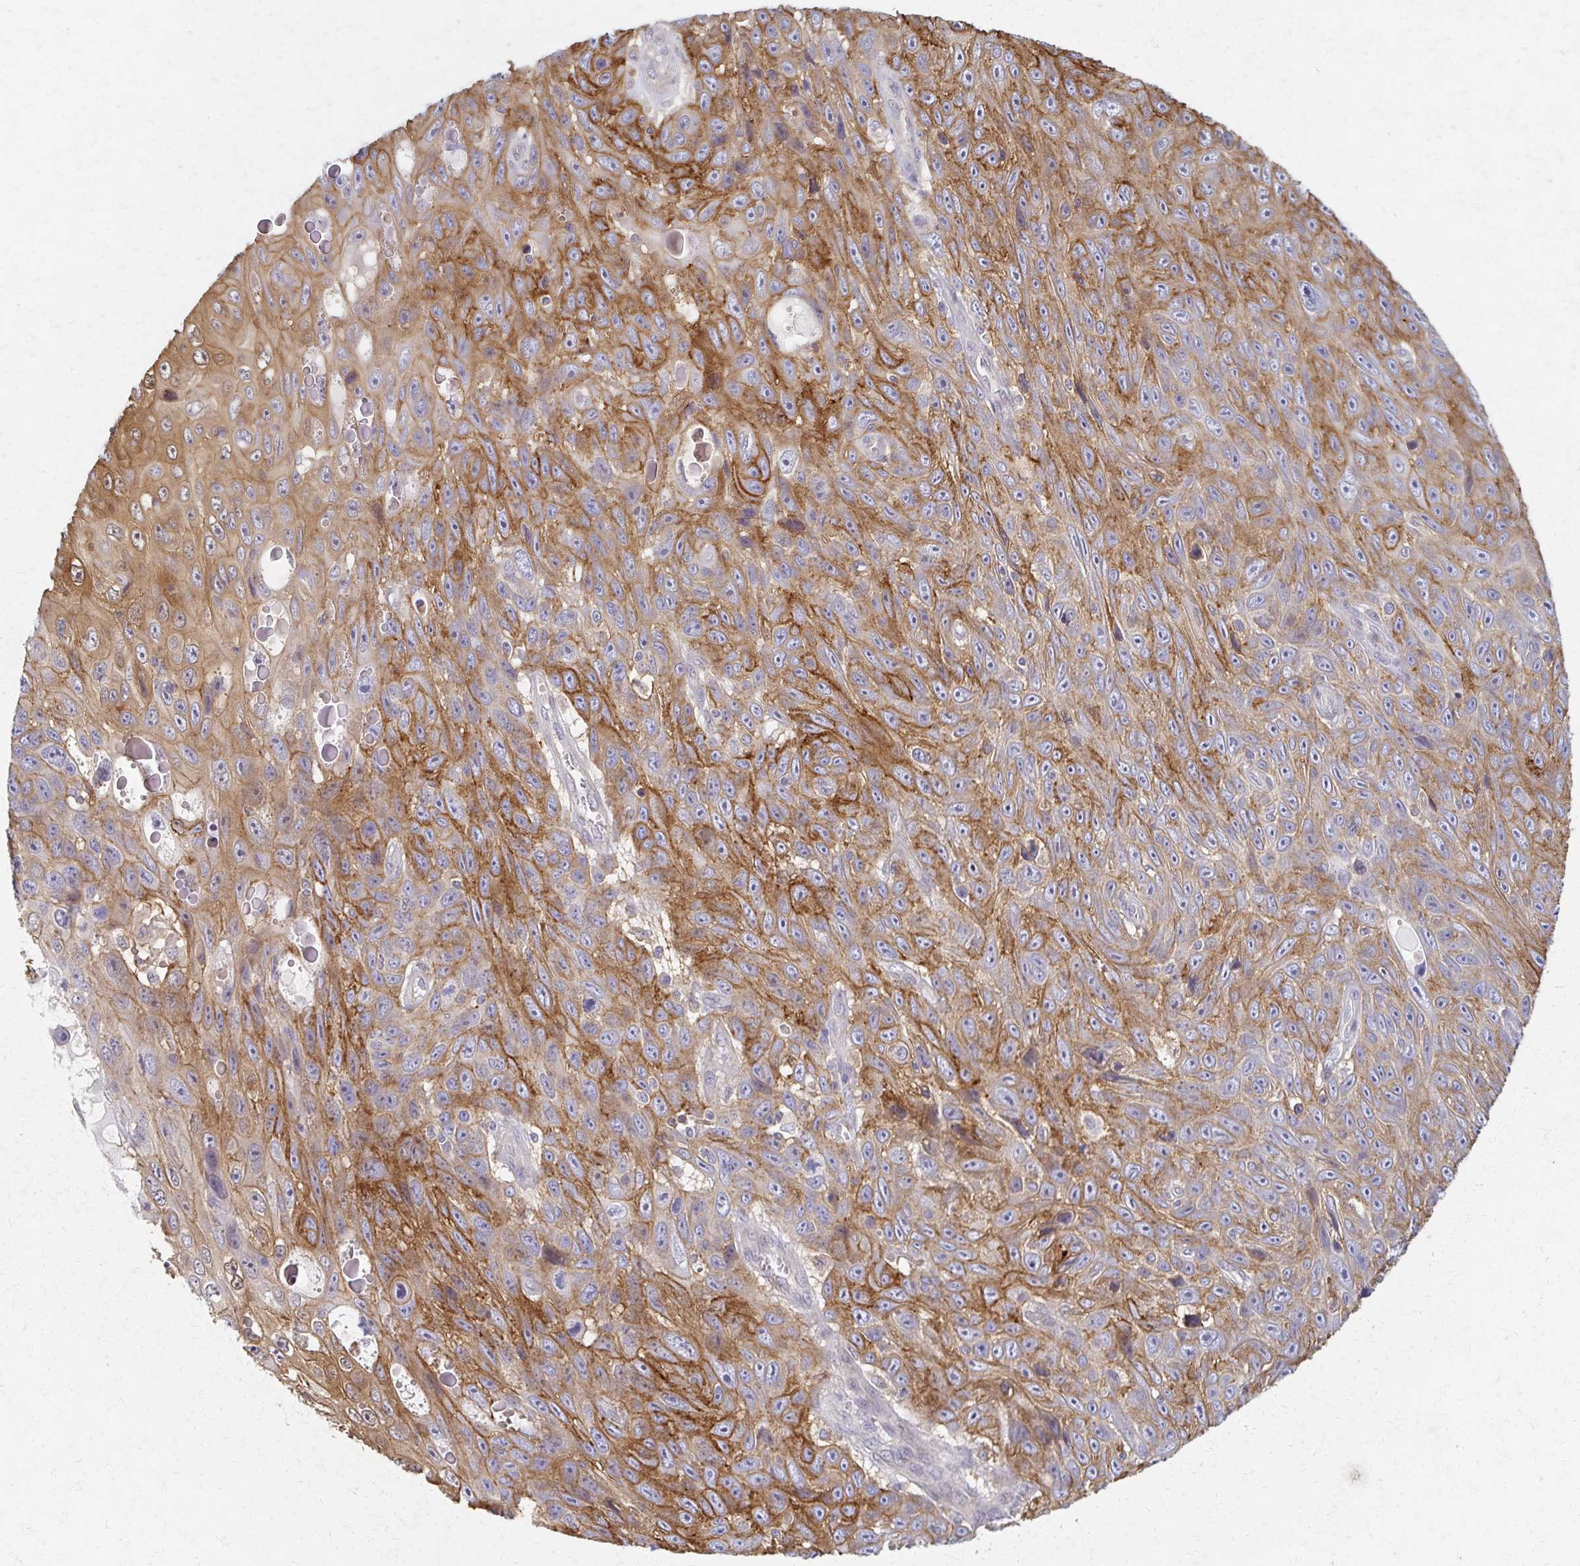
{"staining": {"intensity": "moderate", "quantity": ">75%", "location": "cytoplasmic/membranous"}, "tissue": "skin cancer", "cell_type": "Tumor cells", "image_type": "cancer", "snomed": [{"axis": "morphology", "description": "Squamous cell carcinoma, NOS"}, {"axis": "topography", "description": "Skin"}], "caption": "IHC photomicrograph of human skin squamous cell carcinoma stained for a protein (brown), which exhibits medium levels of moderate cytoplasmic/membranous staining in about >75% of tumor cells.", "gene": "EOLA2", "patient": {"sex": "male", "age": 82}}